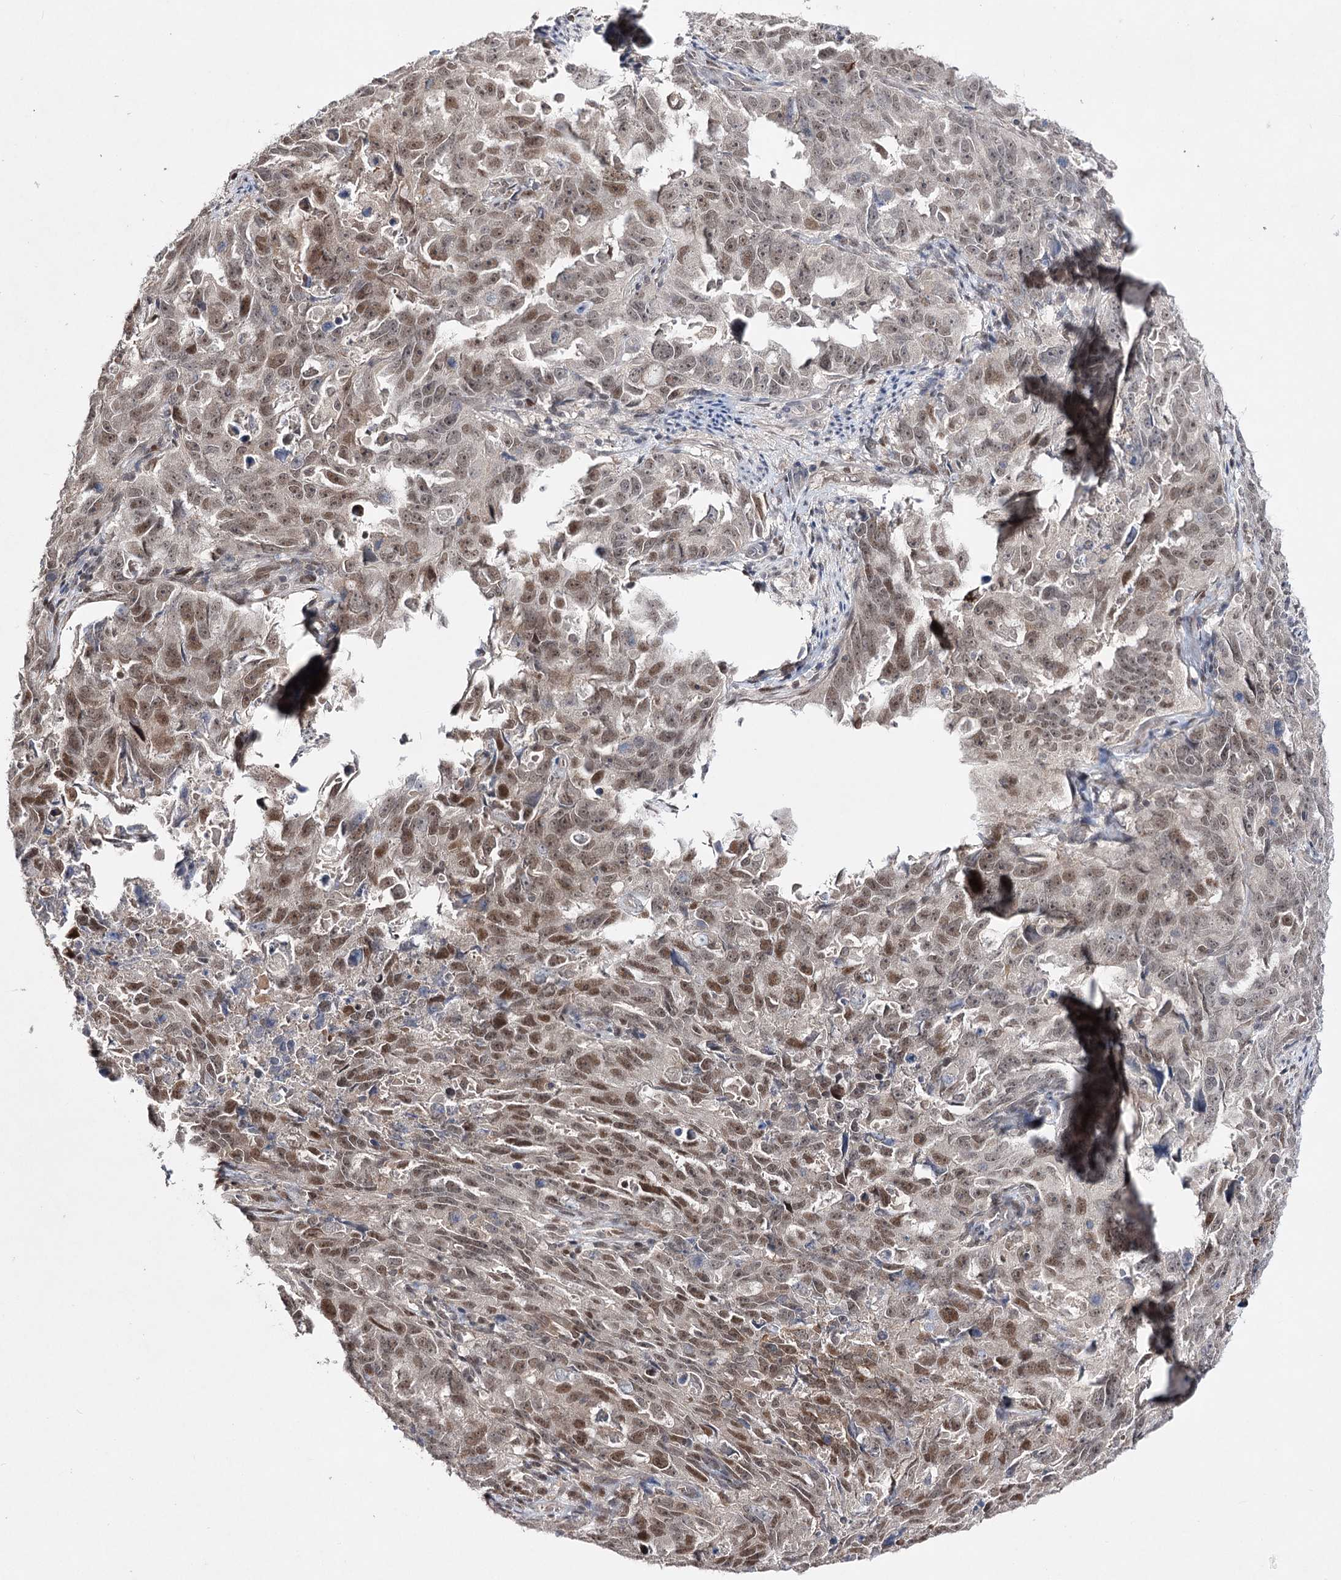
{"staining": {"intensity": "moderate", "quantity": ">75%", "location": "nuclear"}, "tissue": "endometrial cancer", "cell_type": "Tumor cells", "image_type": "cancer", "snomed": [{"axis": "morphology", "description": "Adenocarcinoma, NOS"}, {"axis": "topography", "description": "Endometrium"}], "caption": "Immunohistochemical staining of endometrial cancer shows moderate nuclear protein positivity in approximately >75% of tumor cells.", "gene": "HSD11B2", "patient": {"sex": "female", "age": 65}}